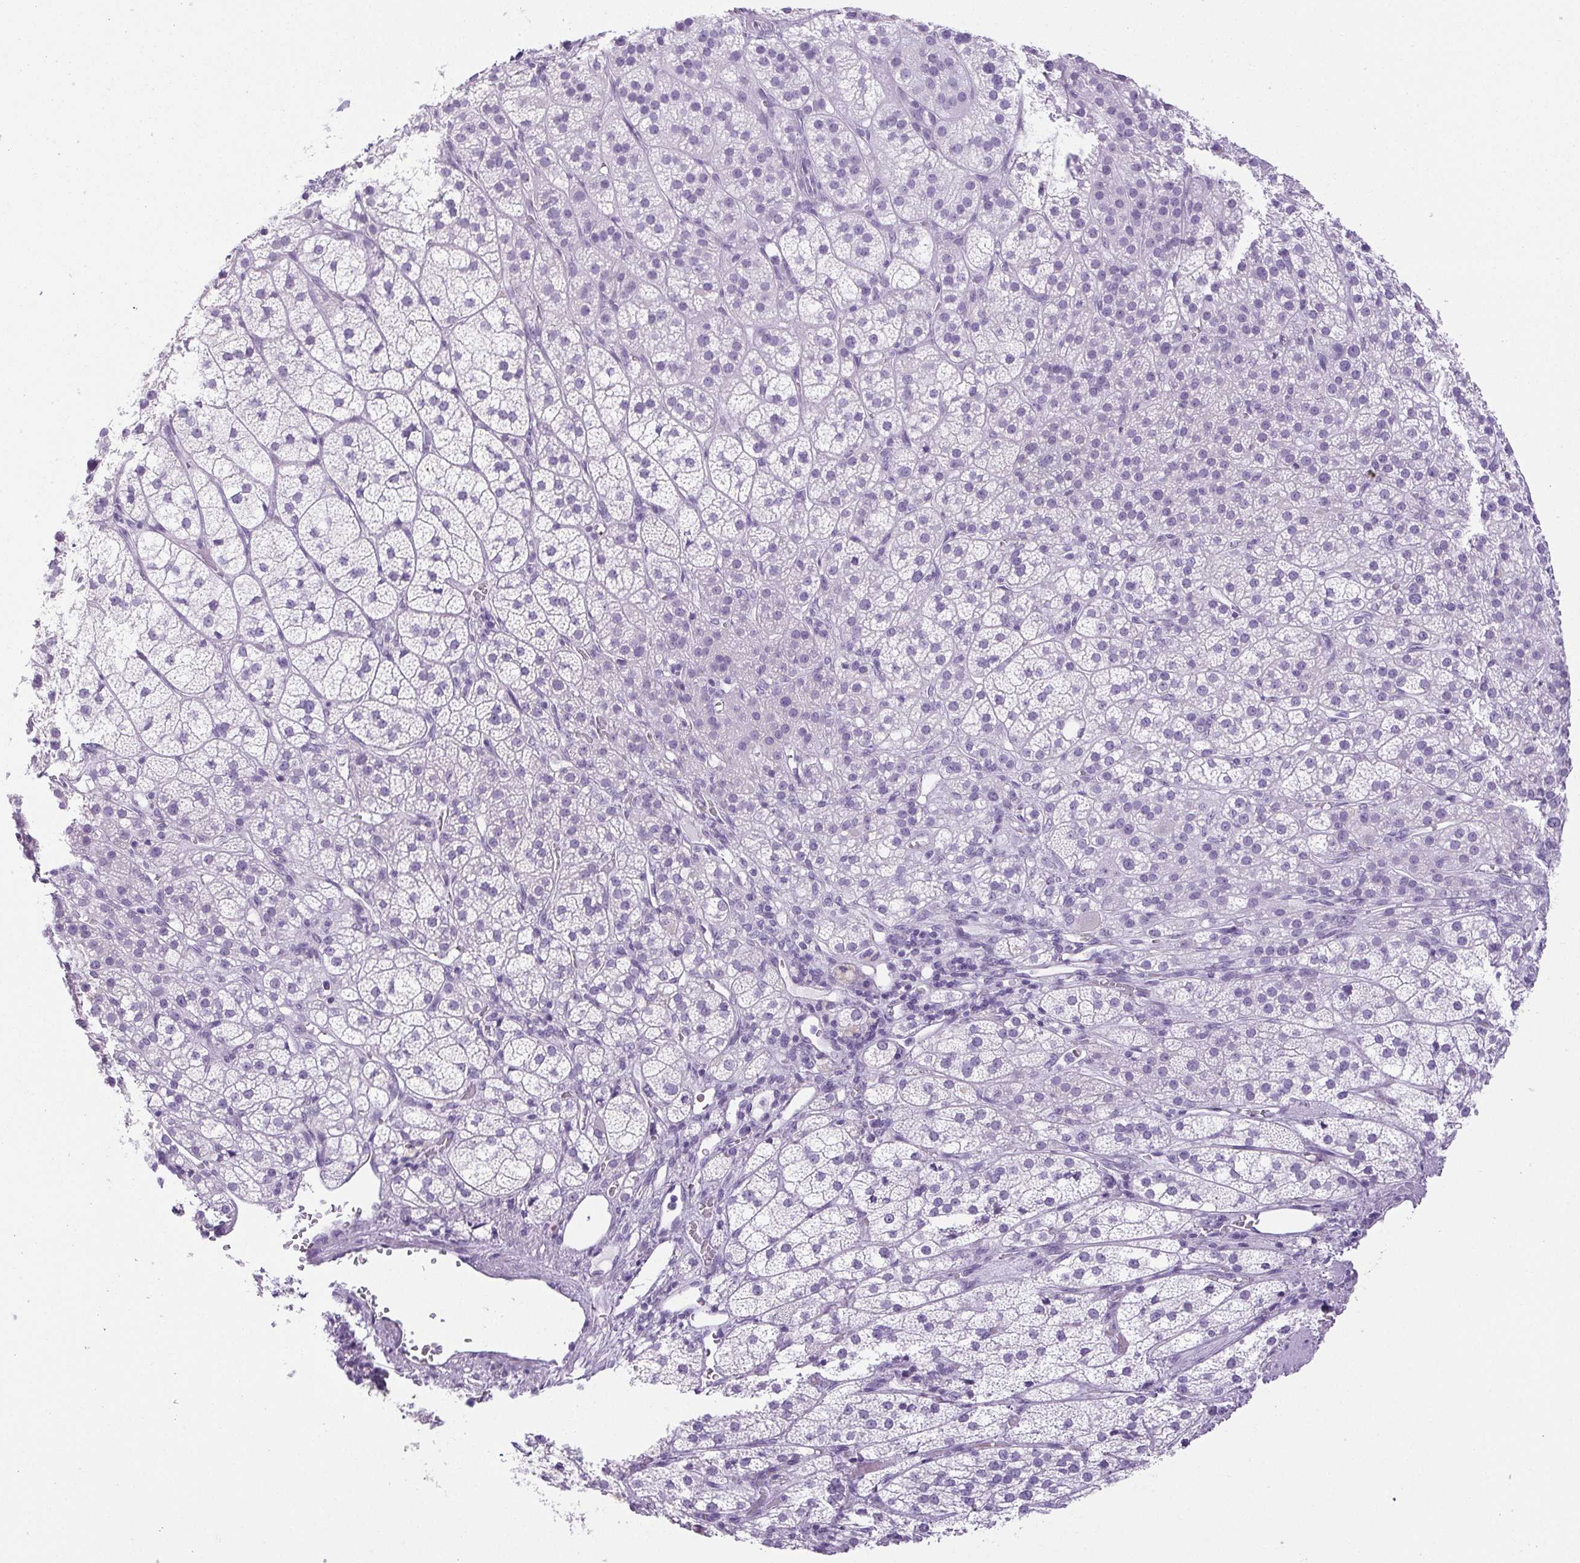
{"staining": {"intensity": "negative", "quantity": "none", "location": "none"}, "tissue": "adrenal gland", "cell_type": "Glandular cells", "image_type": "normal", "snomed": [{"axis": "morphology", "description": "Normal tissue, NOS"}, {"axis": "topography", "description": "Adrenal gland"}], "caption": "The photomicrograph exhibits no staining of glandular cells in unremarkable adrenal gland.", "gene": "HLA", "patient": {"sex": "female", "age": 60}}